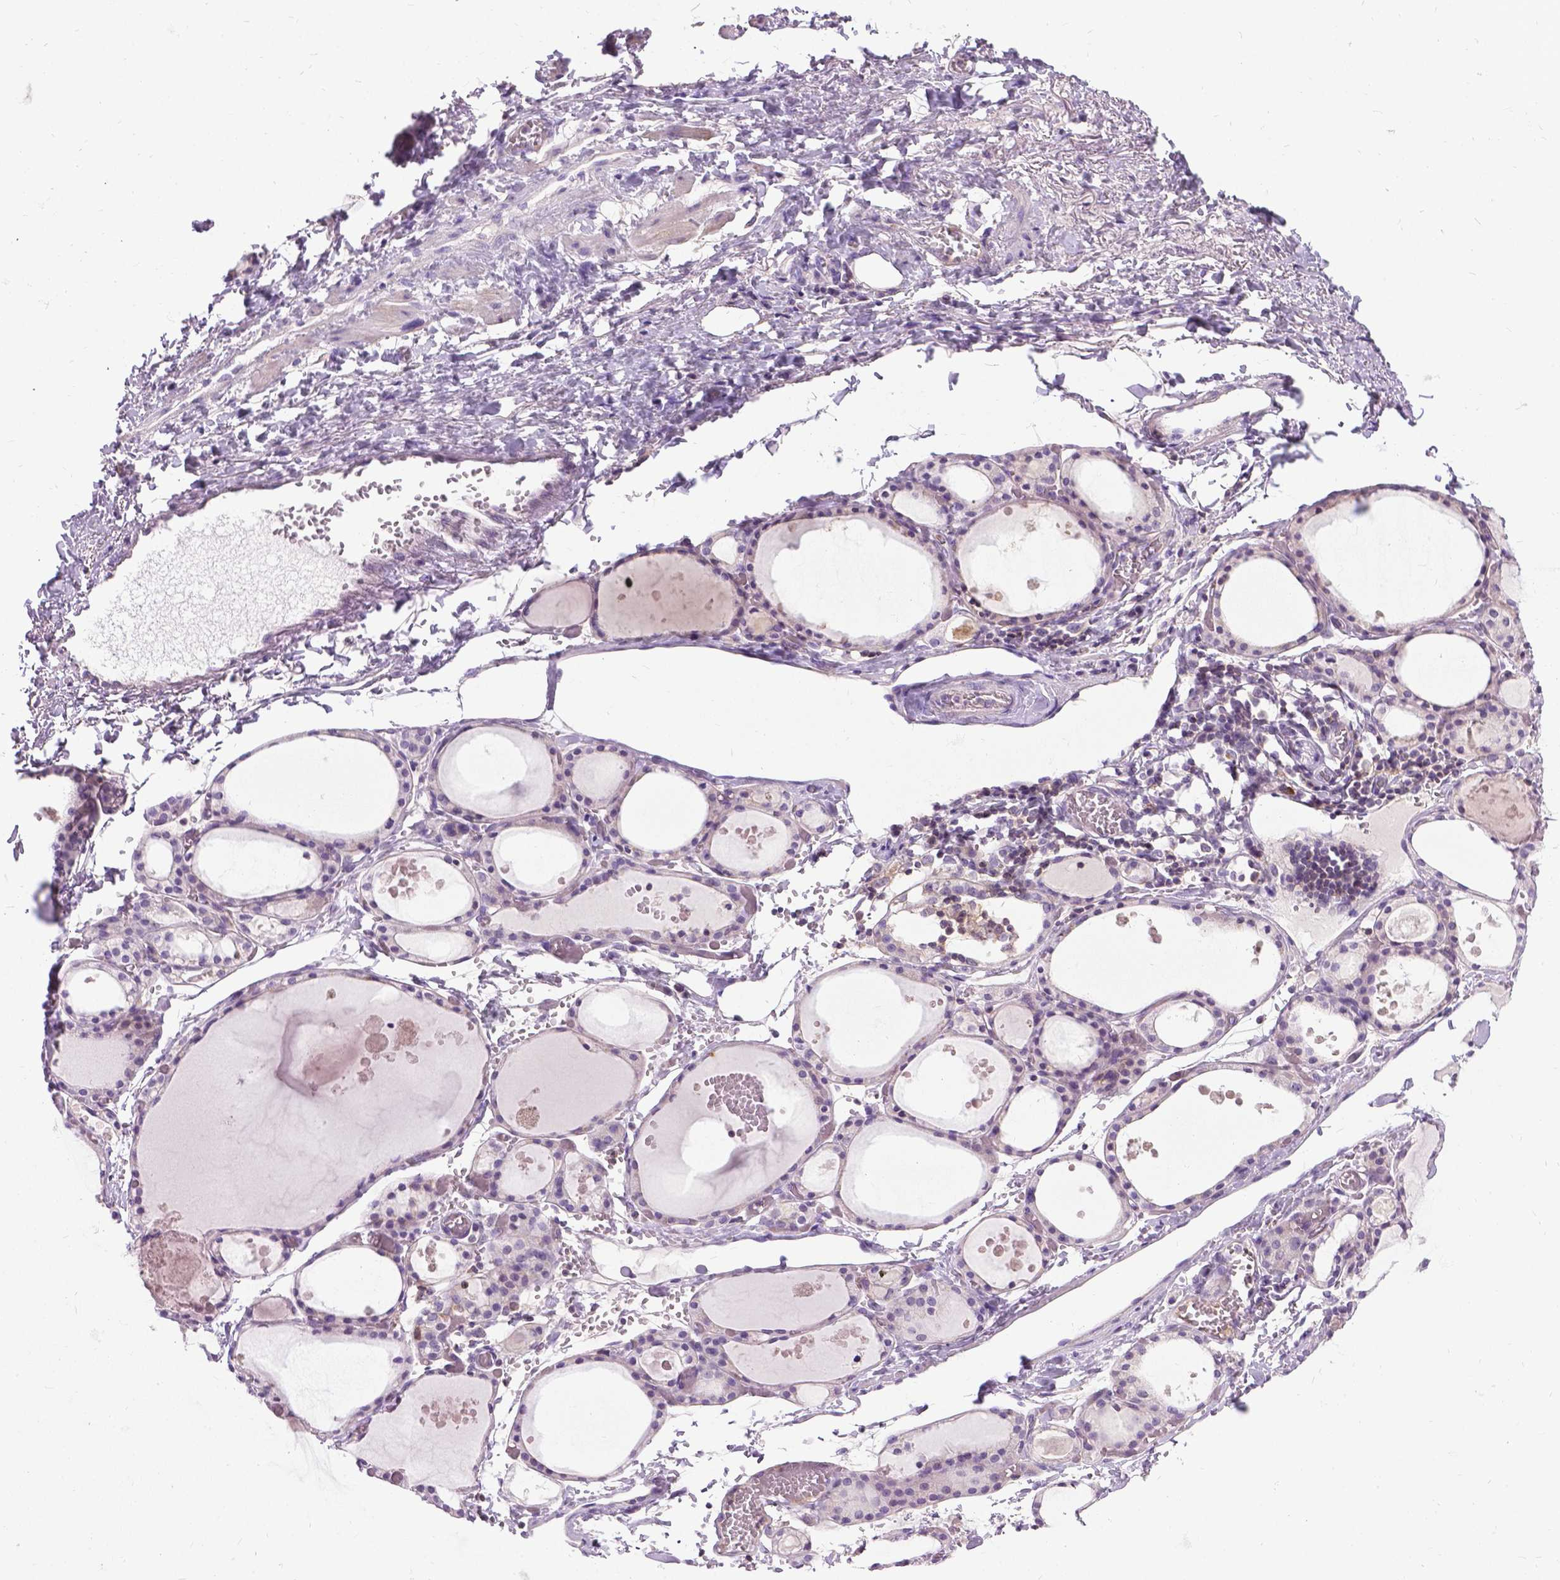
{"staining": {"intensity": "negative", "quantity": "none", "location": "none"}, "tissue": "thyroid gland", "cell_type": "Glandular cells", "image_type": "normal", "snomed": [{"axis": "morphology", "description": "Normal tissue, NOS"}, {"axis": "topography", "description": "Thyroid gland"}], "caption": "Immunohistochemistry (IHC) image of benign thyroid gland: human thyroid gland stained with DAB demonstrates no significant protein expression in glandular cells.", "gene": "JAK3", "patient": {"sex": "male", "age": 68}}